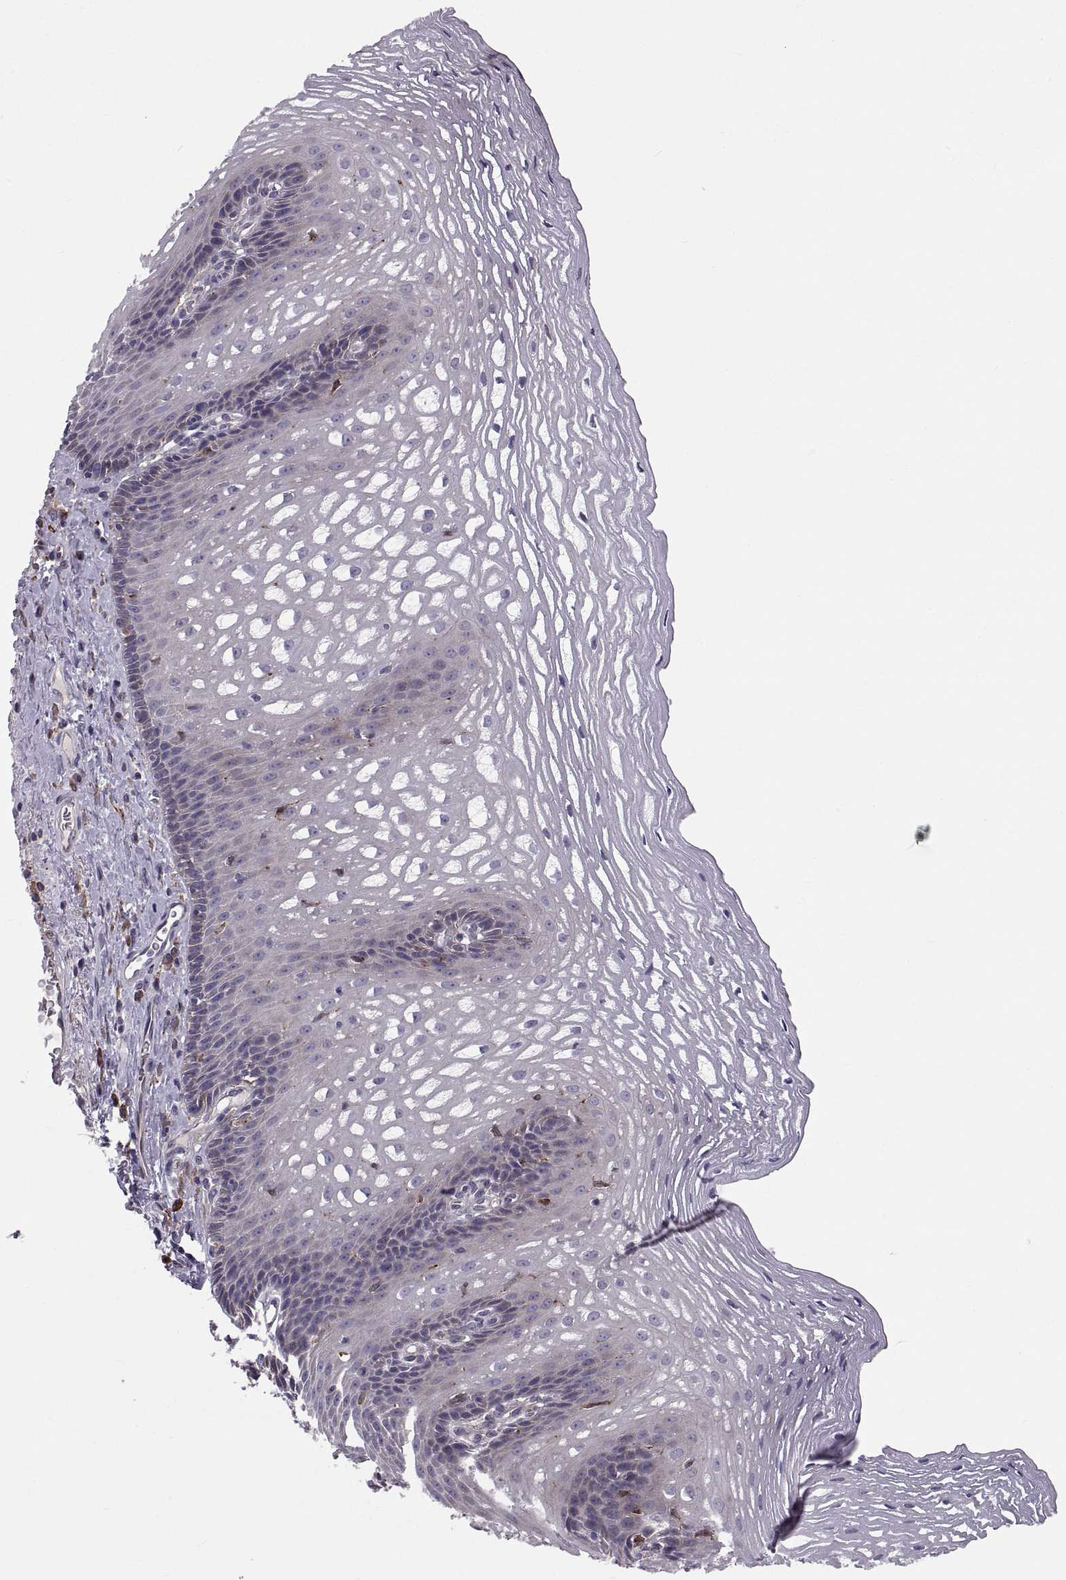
{"staining": {"intensity": "negative", "quantity": "none", "location": "none"}, "tissue": "esophagus", "cell_type": "Squamous epithelial cells", "image_type": "normal", "snomed": [{"axis": "morphology", "description": "Normal tissue, NOS"}, {"axis": "topography", "description": "Esophagus"}], "caption": "A photomicrograph of esophagus stained for a protein demonstrates no brown staining in squamous epithelial cells. The staining was performed using DAB (3,3'-diaminobenzidine) to visualize the protein expression in brown, while the nuclei were stained in blue with hematoxylin (Magnification: 20x).", "gene": "PLEKHB2", "patient": {"sex": "male", "age": 76}}